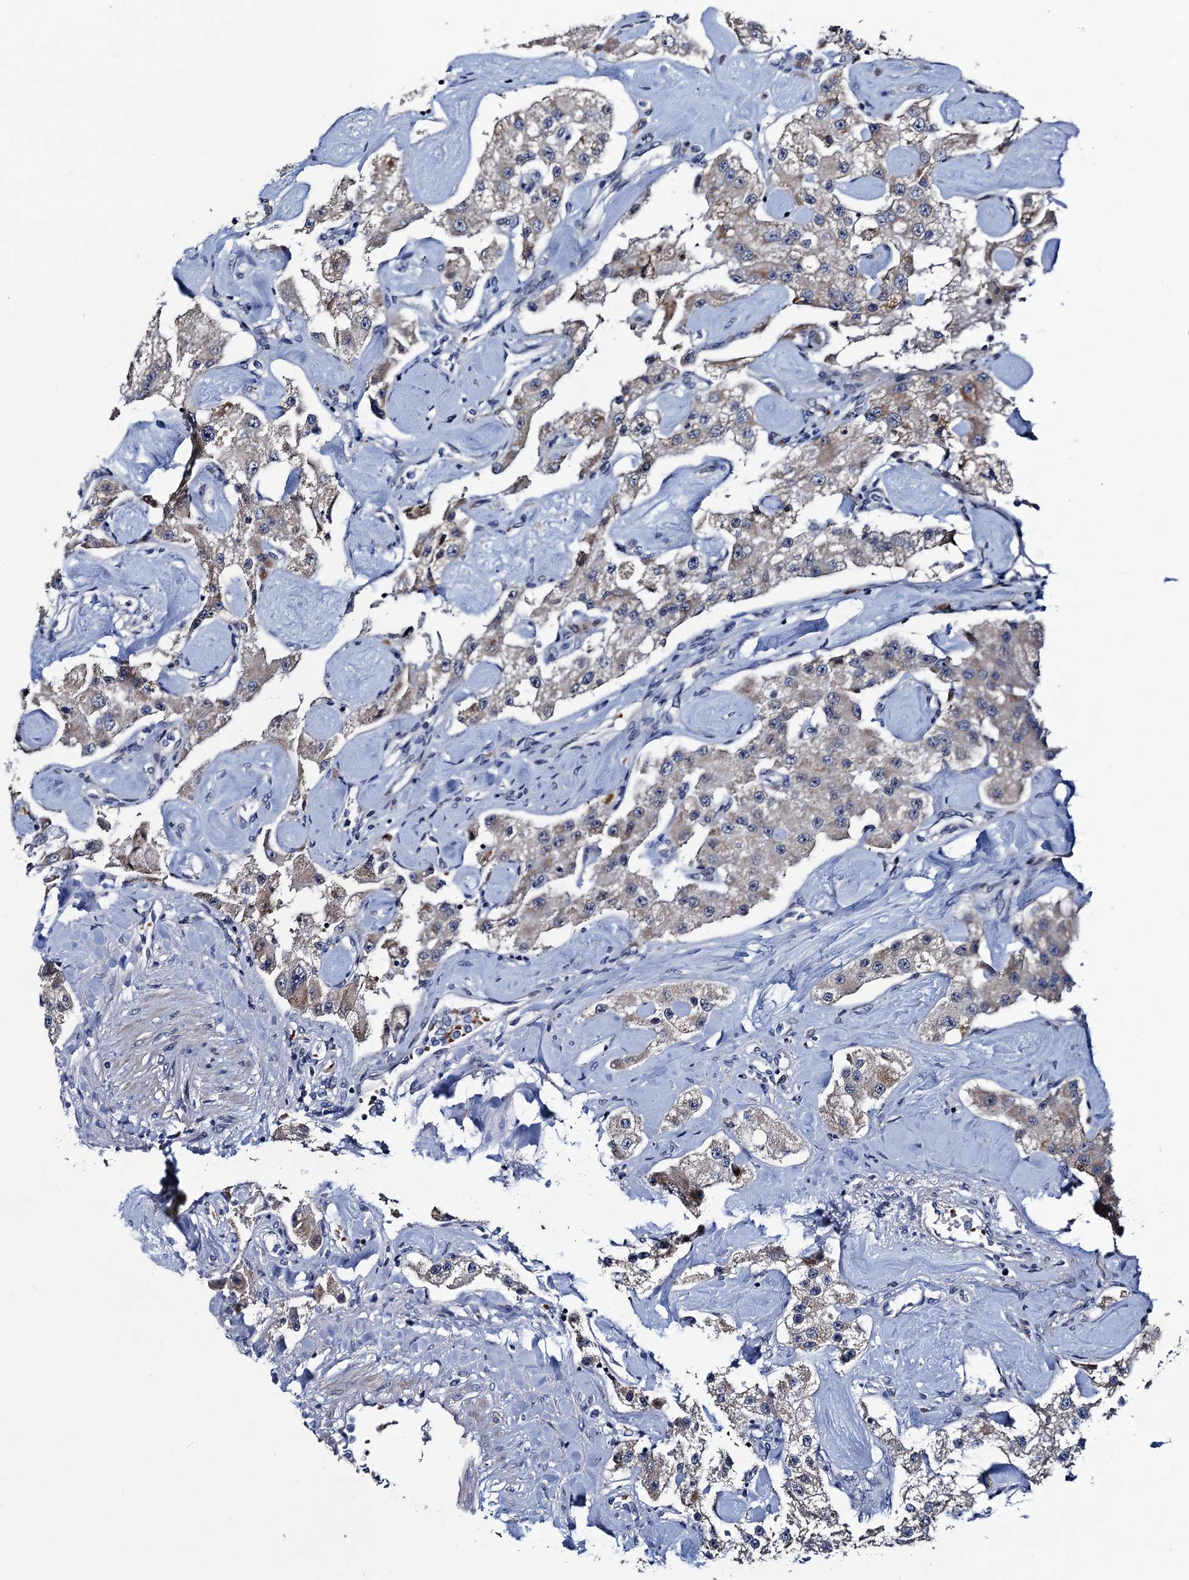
{"staining": {"intensity": "weak", "quantity": "<25%", "location": "cytoplasmic/membranous"}, "tissue": "carcinoid", "cell_type": "Tumor cells", "image_type": "cancer", "snomed": [{"axis": "morphology", "description": "Carcinoid, malignant, NOS"}, {"axis": "topography", "description": "Pancreas"}], "caption": "Immunohistochemical staining of human carcinoid displays no significant expression in tumor cells.", "gene": "ATOSA", "patient": {"sex": "male", "age": 41}}